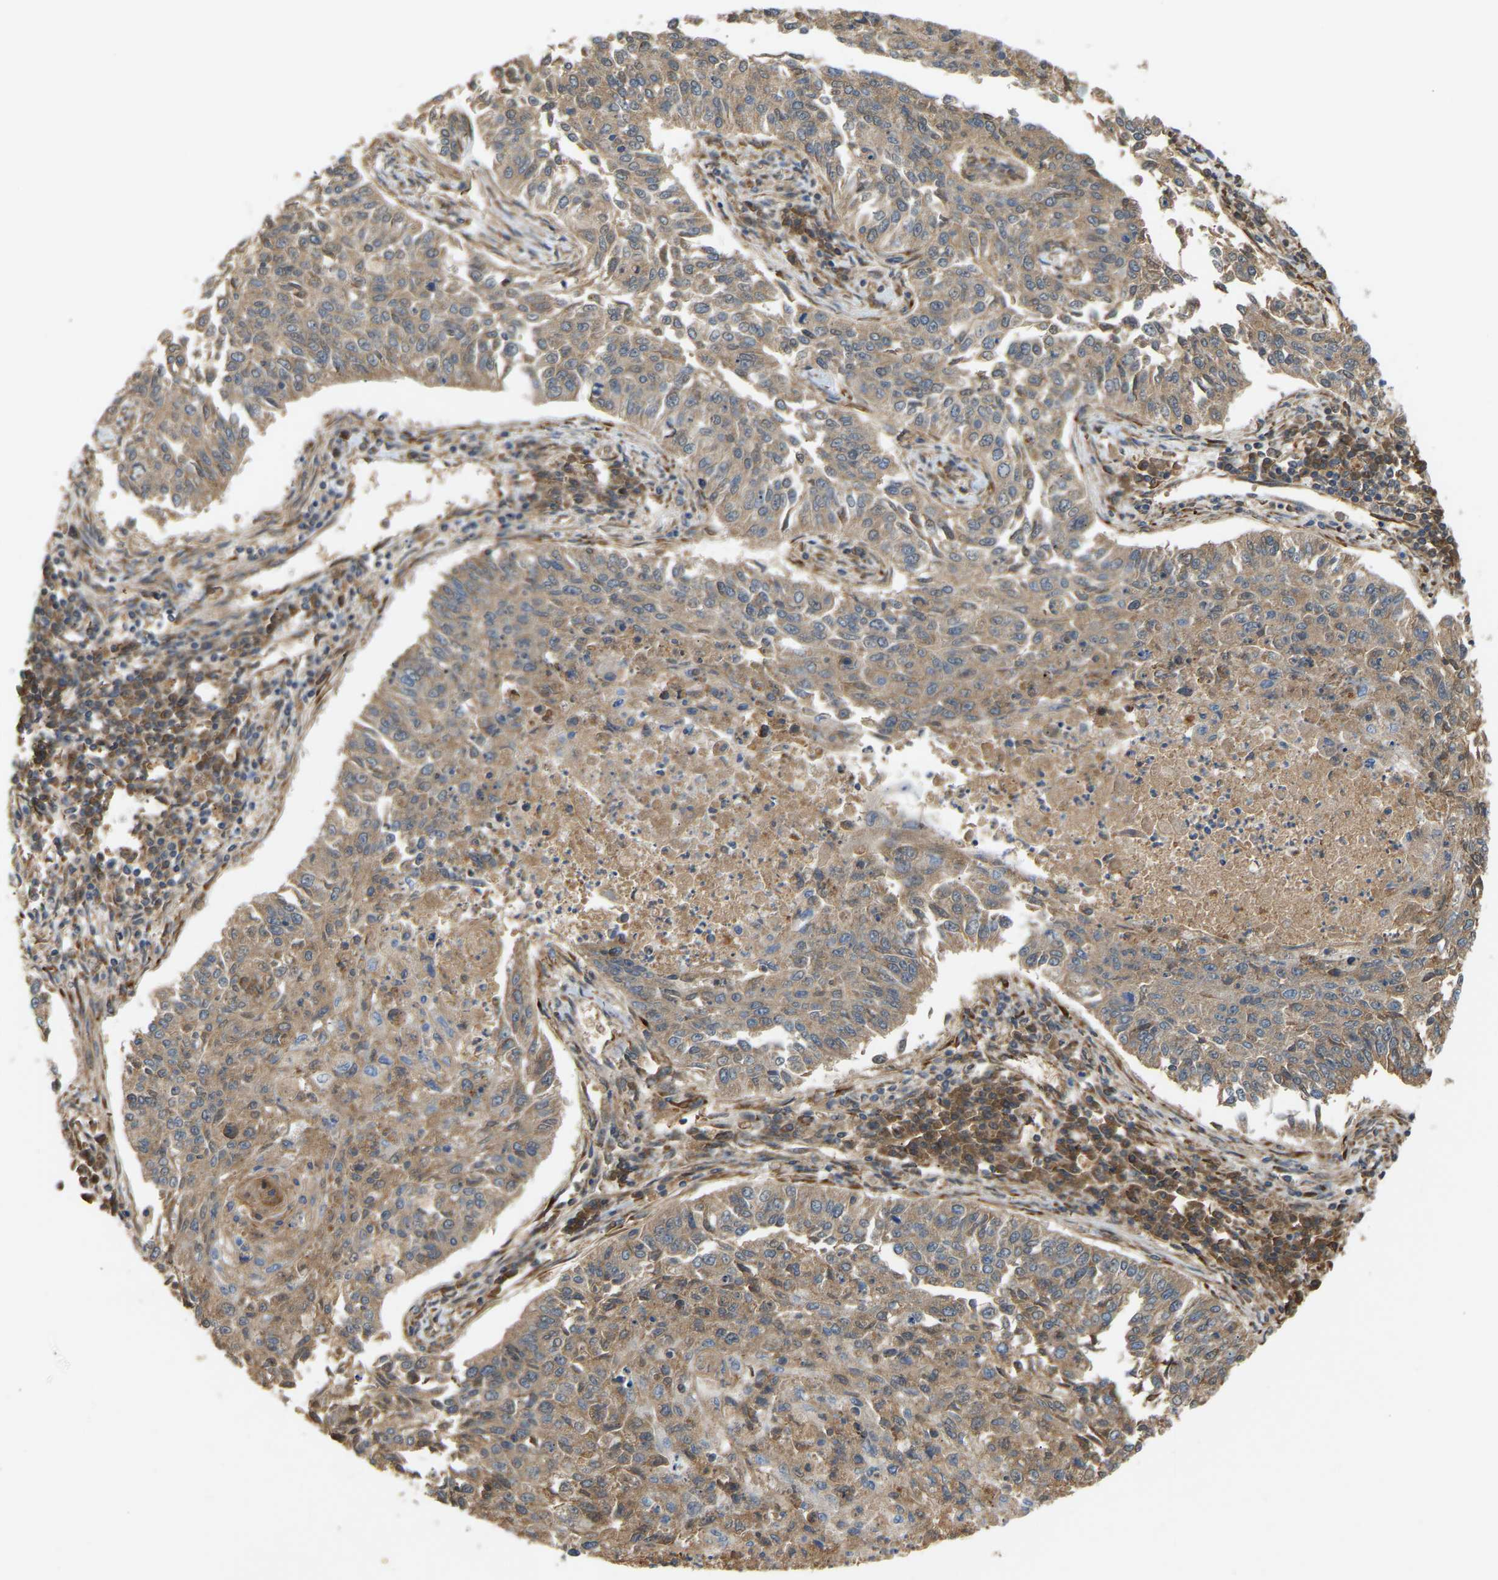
{"staining": {"intensity": "weak", "quantity": ">75%", "location": "cytoplasmic/membranous"}, "tissue": "lung cancer", "cell_type": "Tumor cells", "image_type": "cancer", "snomed": [{"axis": "morphology", "description": "Normal tissue, NOS"}, {"axis": "morphology", "description": "Squamous cell carcinoma, NOS"}, {"axis": "topography", "description": "Cartilage tissue"}, {"axis": "topography", "description": "Bronchus"}, {"axis": "topography", "description": "Lung"}], "caption": "The photomicrograph exhibits staining of lung cancer, revealing weak cytoplasmic/membranous protein staining (brown color) within tumor cells. Using DAB (3,3'-diaminobenzidine) (brown) and hematoxylin (blue) stains, captured at high magnification using brightfield microscopy.", "gene": "PTCD1", "patient": {"sex": "female", "age": 49}}